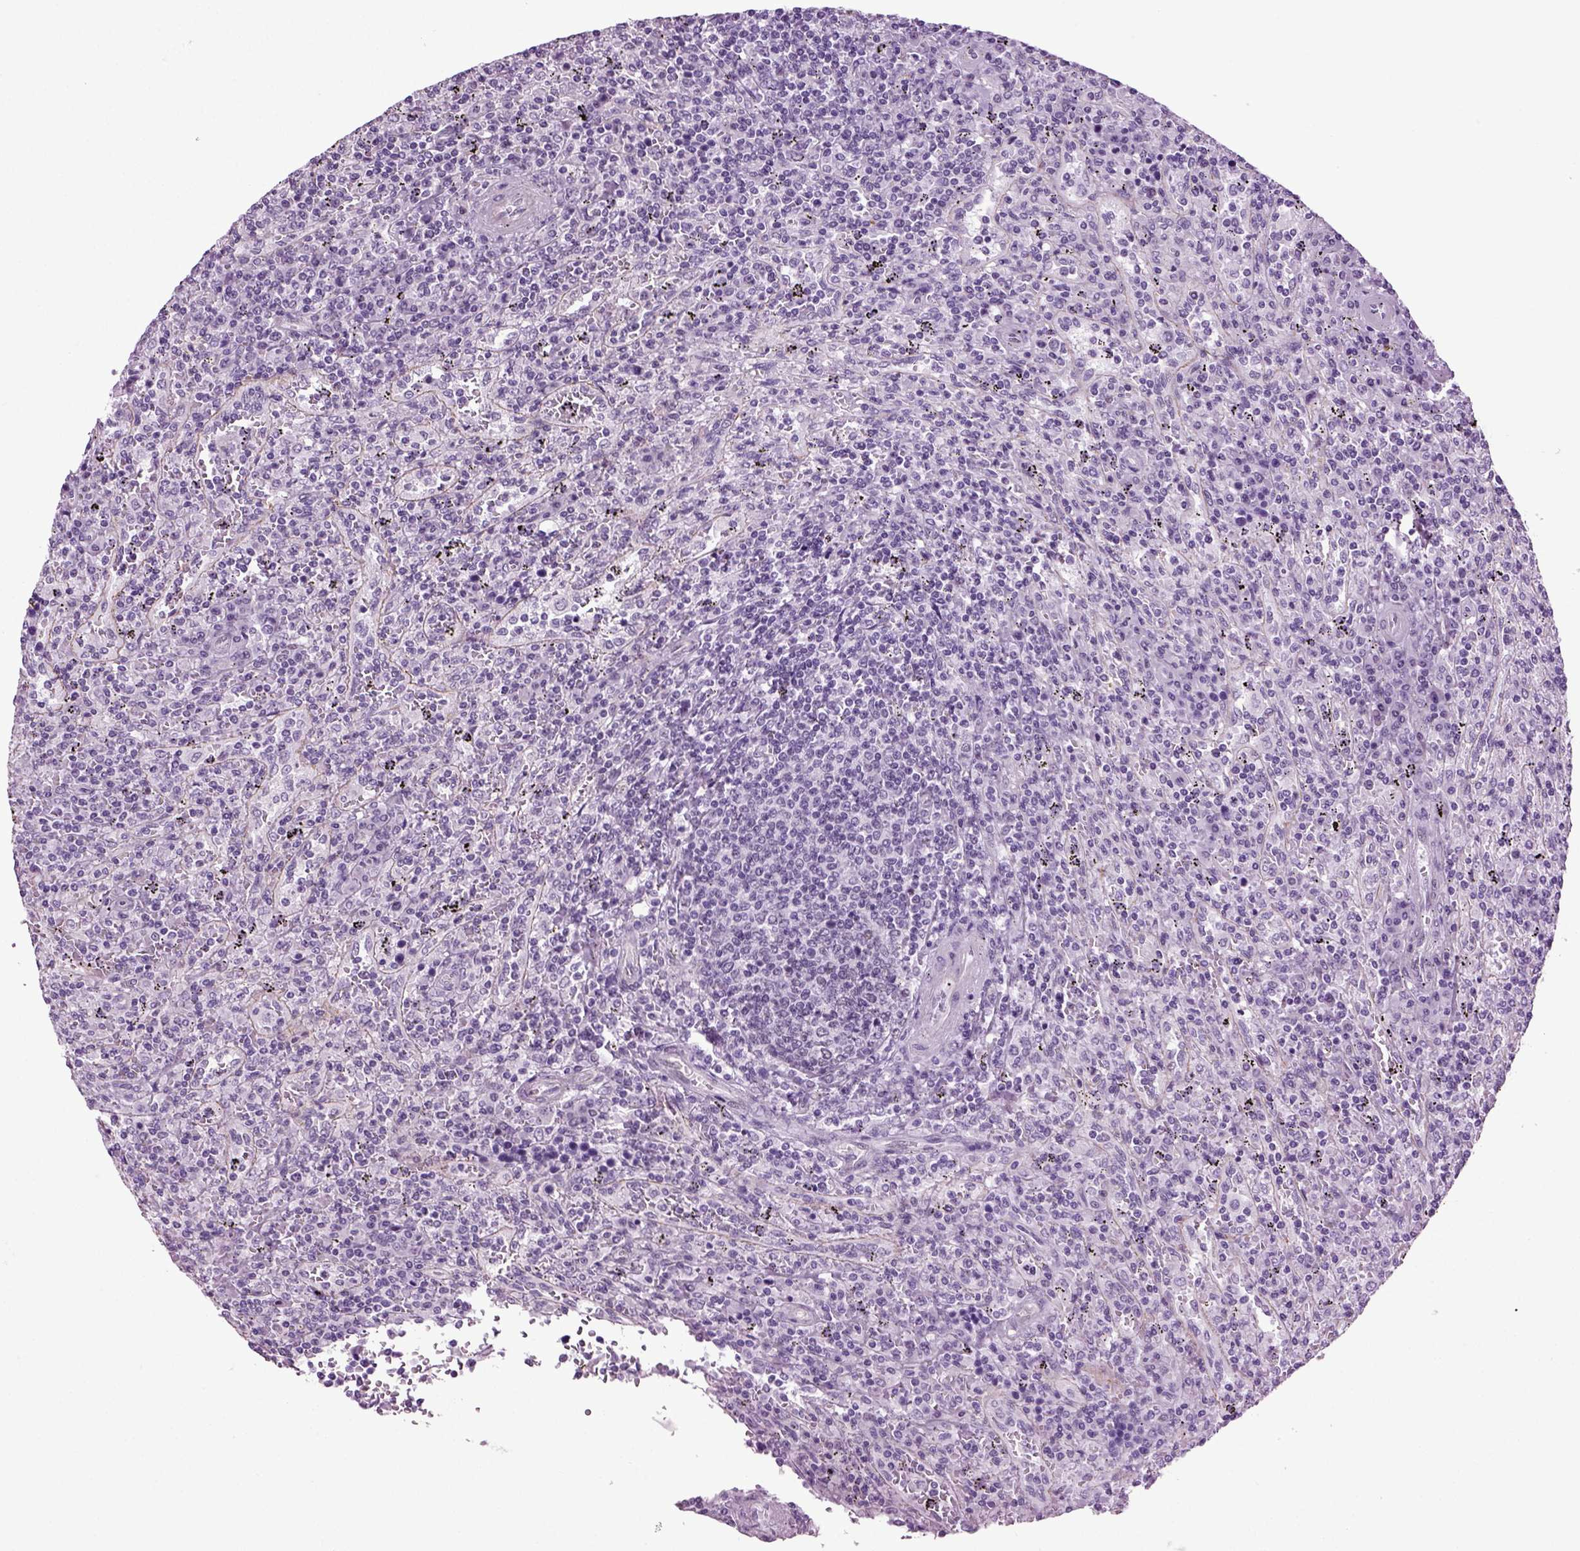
{"staining": {"intensity": "negative", "quantity": "none", "location": "none"}, "tissue": "lymphoma", "cell_type": "Tumor cells", "image_type": "cancer", "snomed": [{"axis": "morphology", "description": "Malignant lymphoma, non-Hodgkin's type, Low grade"}, {"axis": "topography", "description": "Spleen"}], "caption": "A histopathology image of low-grade malignant lymphoma, non-Hodgkin's type stained for a protein reveals no brown staining in tumor cells.", "gene": "RFX3", "patient": {"sex": "male", "age": 62}}